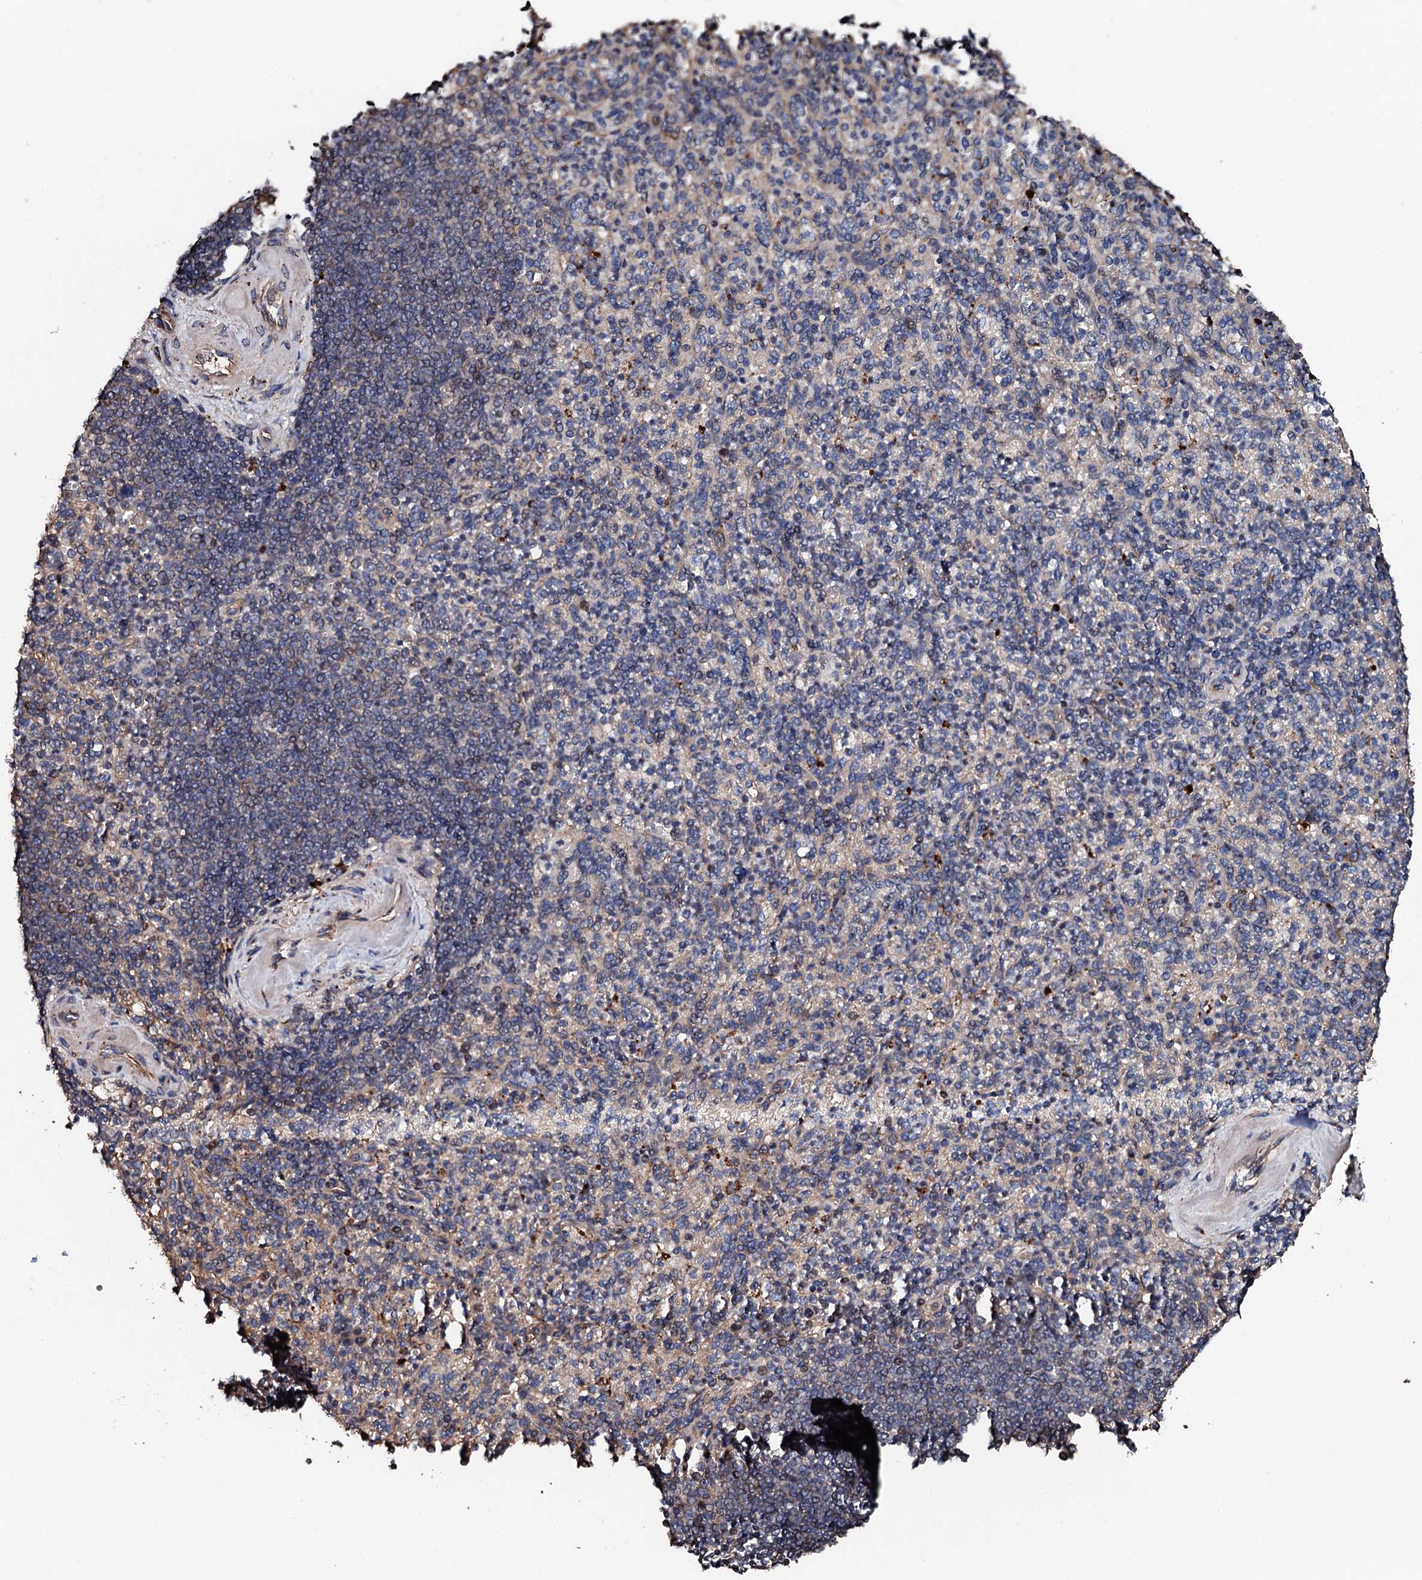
{"staining": {"intensity": "moderate", "quantity": "25%-75%", "location": "cytoplasmic/membranous"}, "tissue": "spleen", "cell_type": "Cells in red pulp", "image_type": "normal", "snomed": [{"axis": "morphology", "description": "Normal tissue, NOS"}, {"axis": "topography", "description": "Spleen"}], "caption": "Cells in red pulp reveal medium levels of moderate cytoplasmic/membranous positivity in about 25%-75% of cells in benign human spleen.", "gene": "CKAP5", "patient": {"sex": "female", "age": 74}}